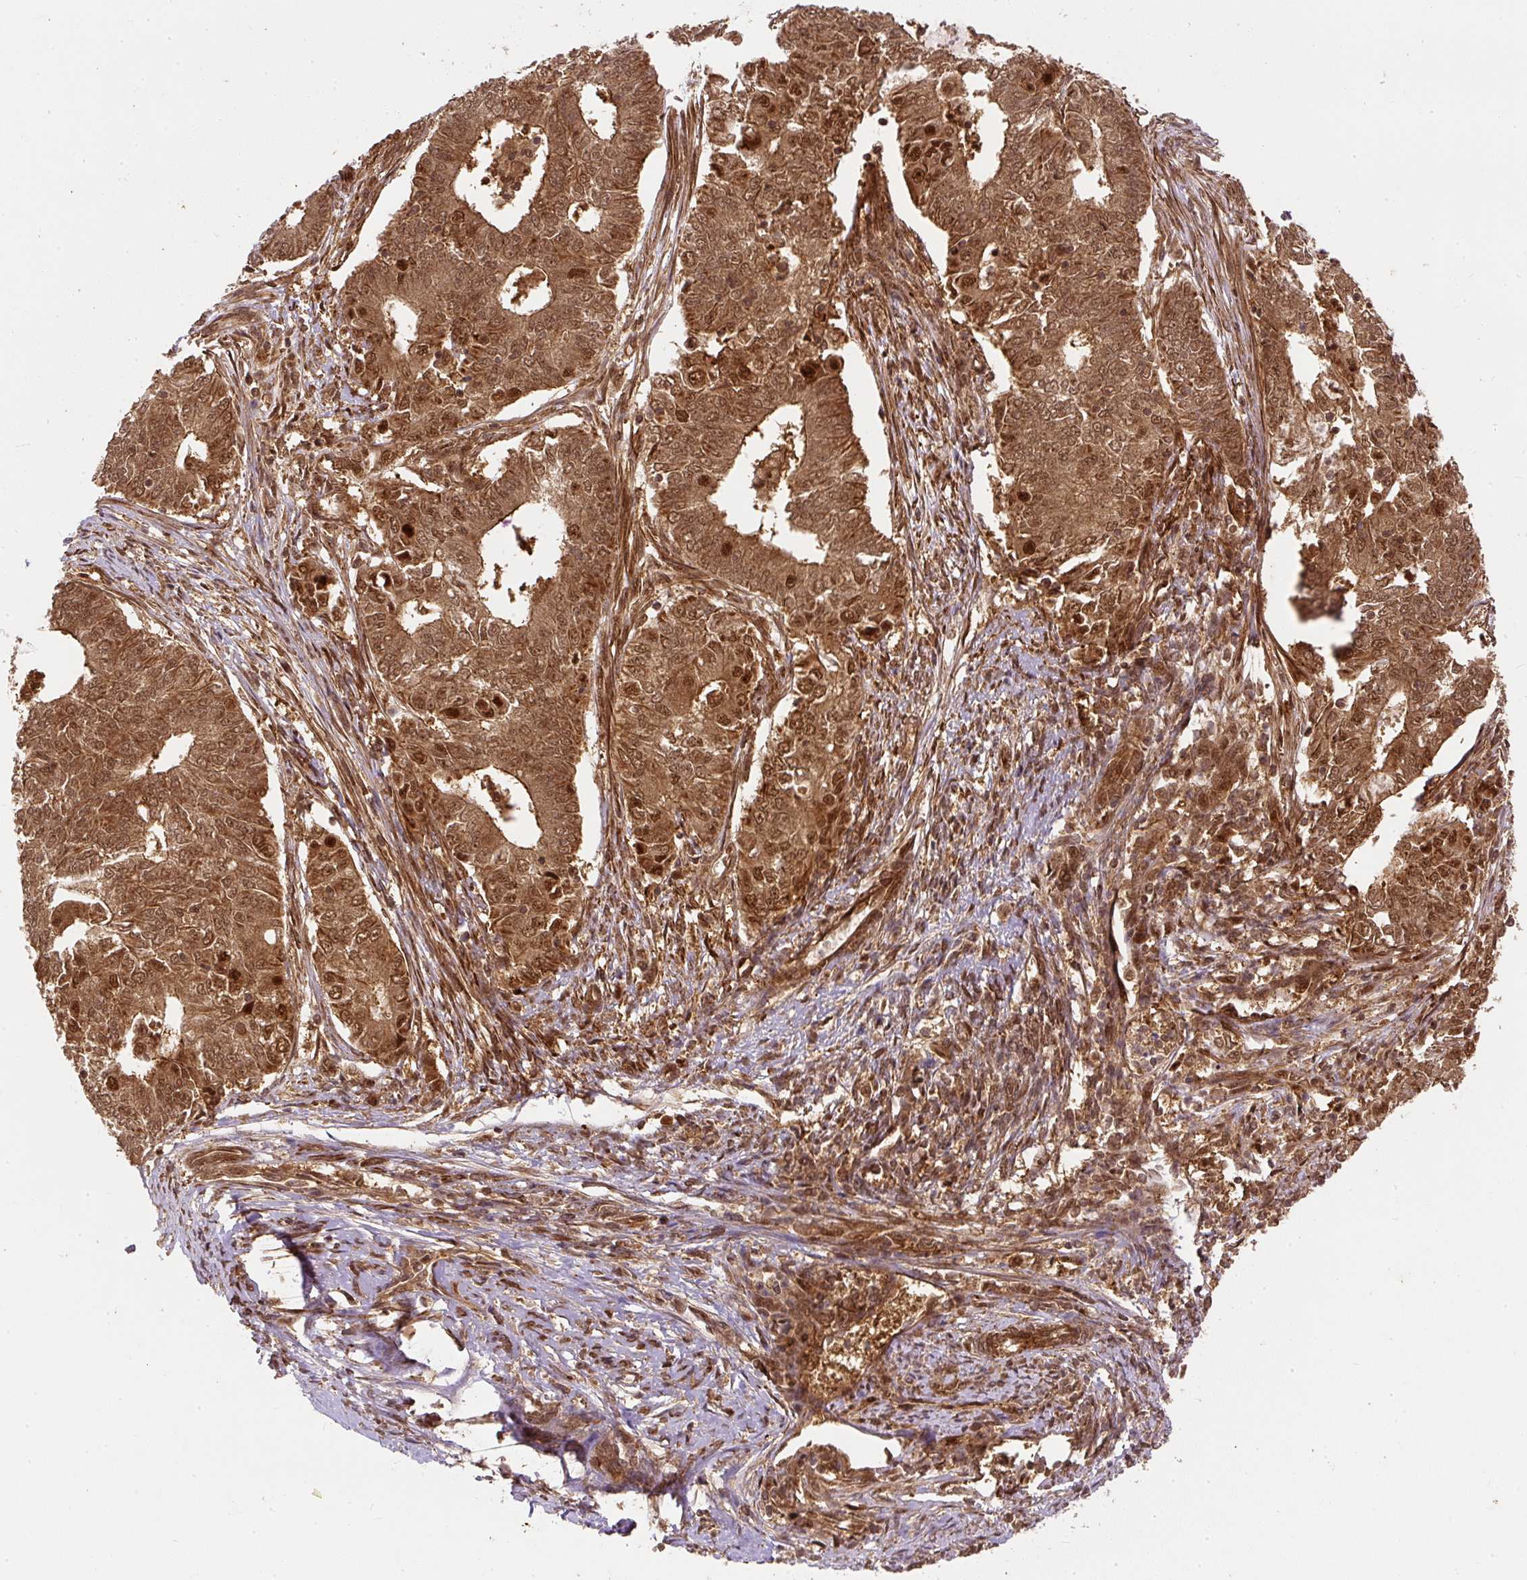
{"staining": {"intensity": "strong", "quantity": ">75%", "location": "cytoplasmic/membranous,nuclear"}, "tissue": "endometrial cancer", "cell_type": "Tumor cells", "image_type": "cancer", "snomed": [{"axis": "morphology", "description": "Adenocarcinoma, NOS"}, {"axis": "topography", "description": "Endometrium"}], "caption": "Immunohistochemistry (DAB) staining of endometrial cancer (adenocarcinoma) shows strong cytoplasmic/membranous and nuclear protein staining in approximately >75% of tumor cells.", "gene": "PSMD1", "patient": {"sex": "female", "age": 62}}